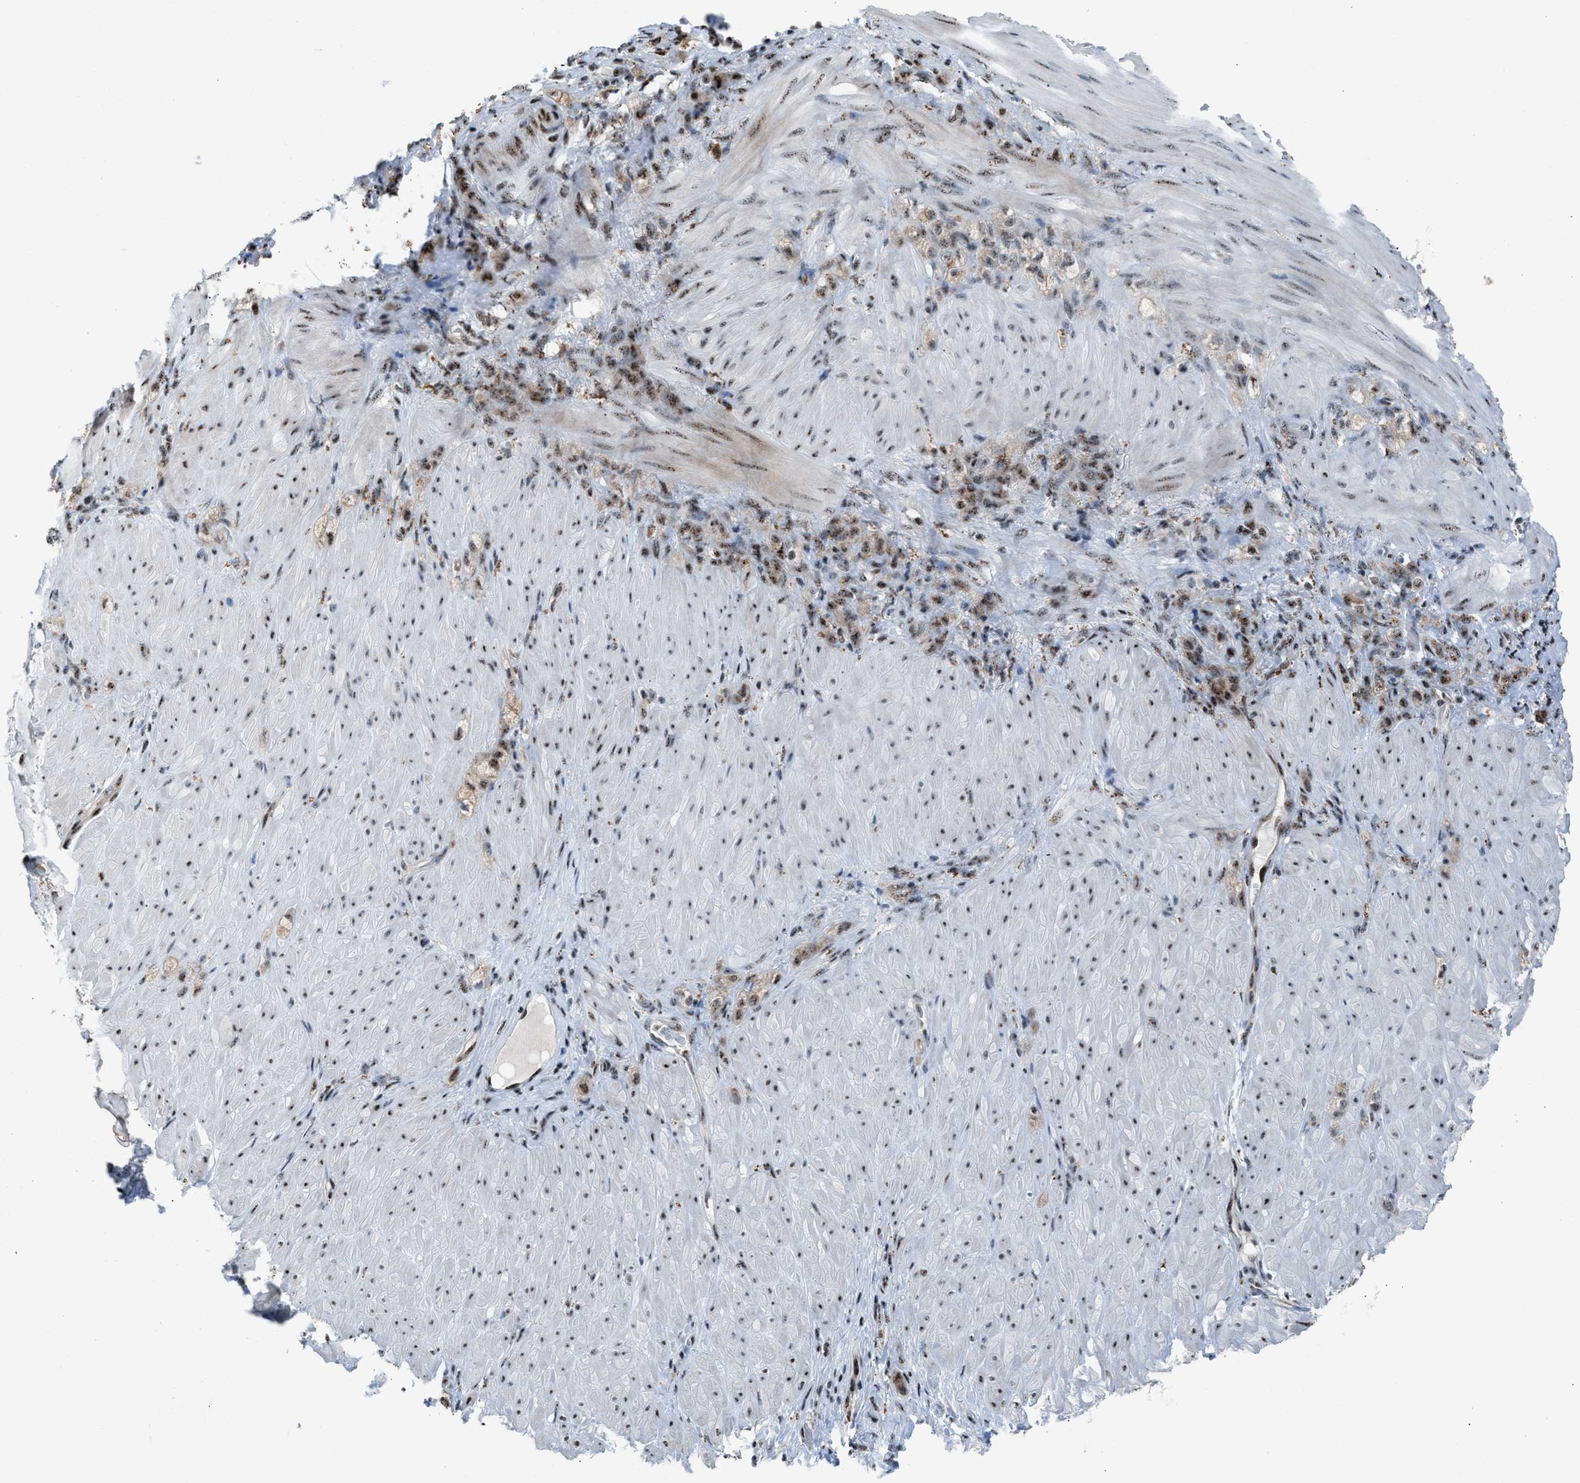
{"staining": {"intensity": "moderate", "quantity": ">75%", "location": "nuclear"}, "tissue": "stomach cancer", "cell_type": "Tumor cells", "image_type": "cancer", "snomed": [{"axis": "morphology", "description": "Normal tissue, NOS"}, {"axis": "morphology", "description": "Adenocarcinoma, NOS"}, {"axis": "topography", "description": "Stomach"}], "caption": "Stomach cancer (adenocarcinoma) stained with a brown dye exhibits moderate nuclear positive staining in about >75% of tumor cells.", "gene": "CENPP", "patient": {"sex": "male", "age": 82}}